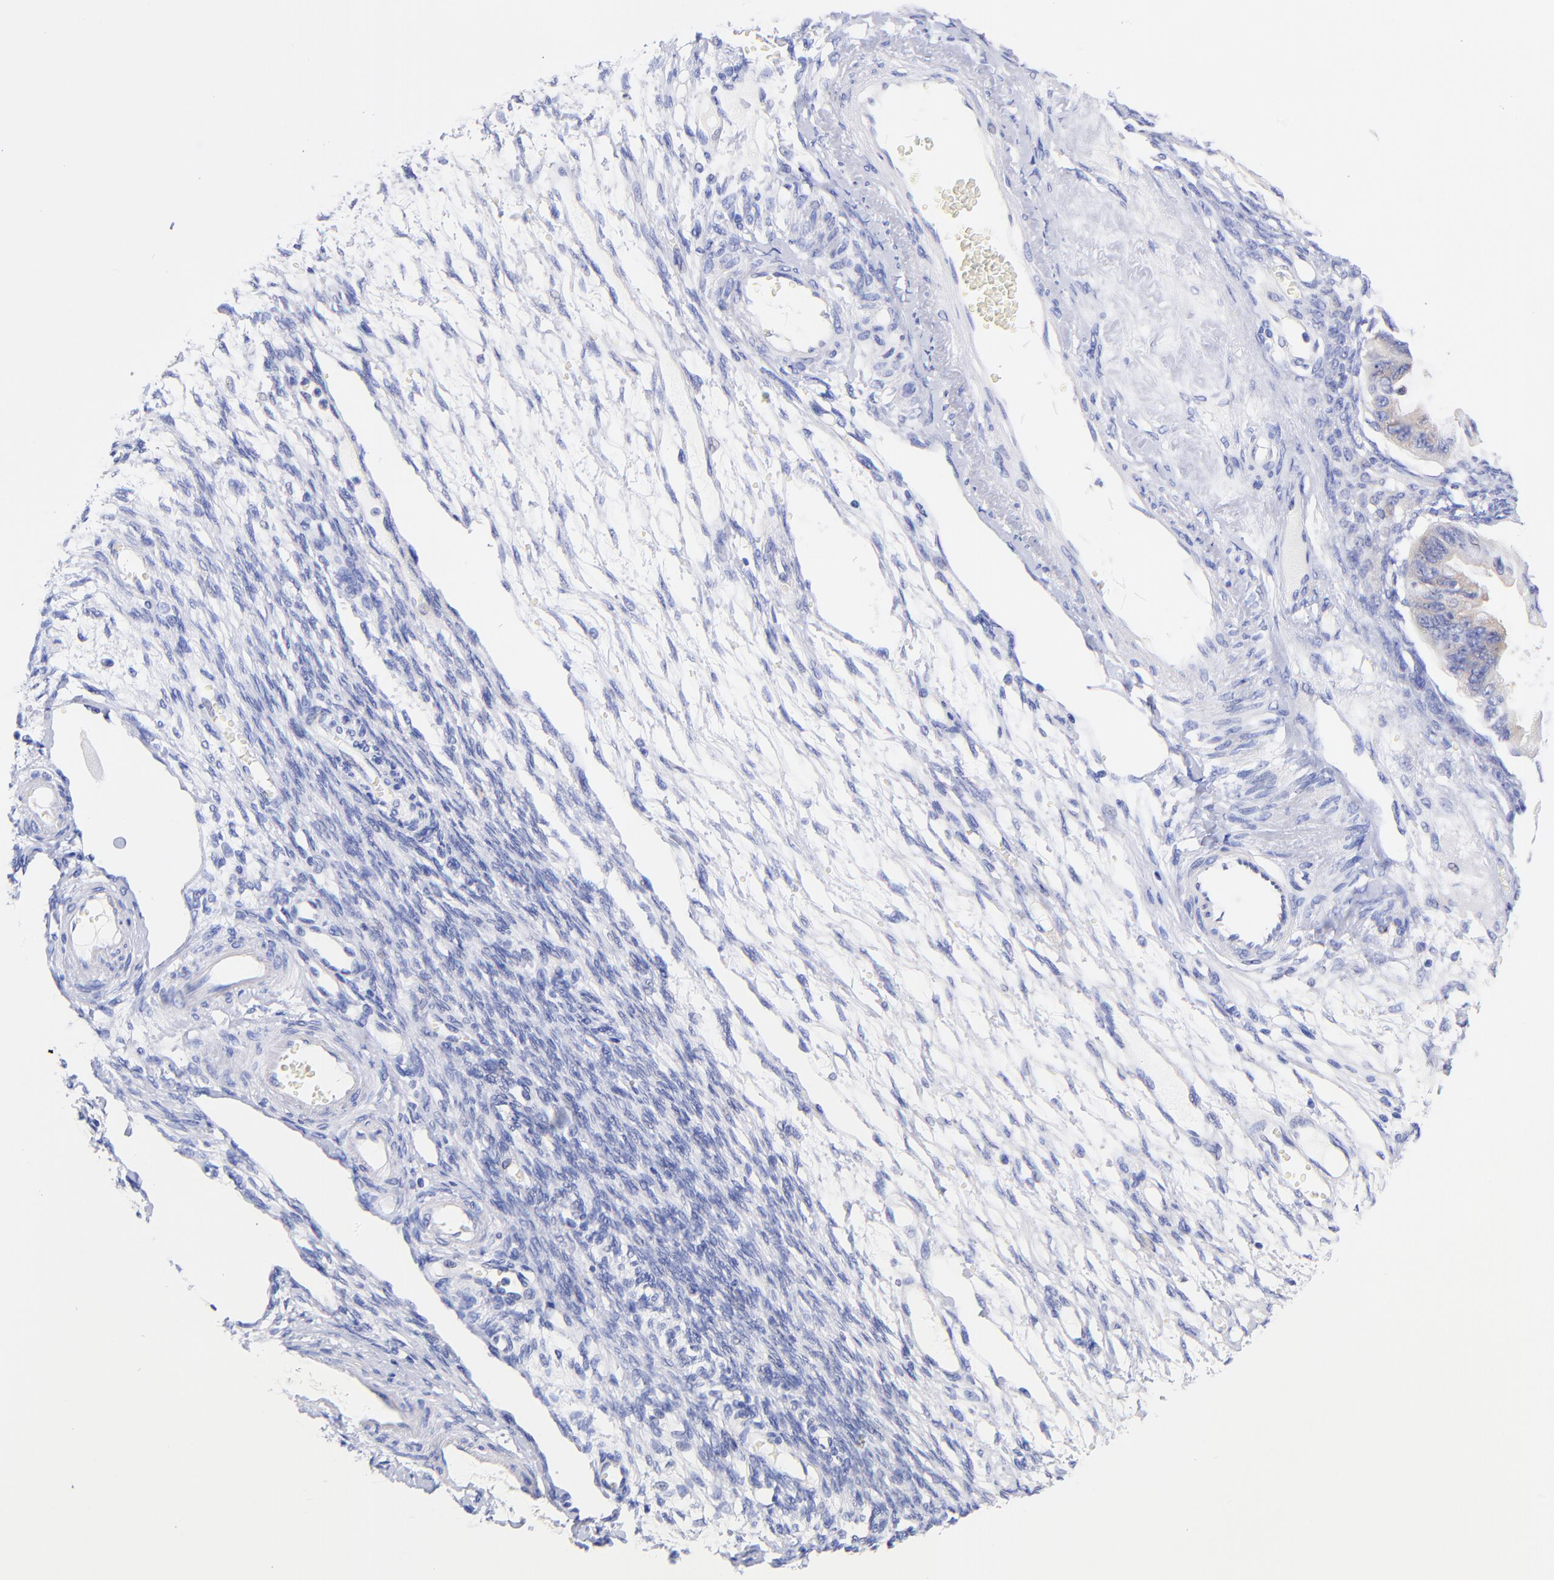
{"staining": {"intensity": "weak", "quantity": "<25%", "location": "cytoplasmic/membranous"}, "tissue": "ovarian cancer", "cell_type": "Tumor cells", "image_type": "cancer", "snomed": [{"axis": "morphology", "description": "Cystadenocarcinoma, mucinous, NOS"}, {"axis": "topography", "description": "Ovary"}], "caption": "This is an immunohistochemistry (IHC) histopathology image of human ovarian cancer (mucinous cystadenocarcinoma). There is no expression in tumor cells.", "gene": "GPHN", "patient": {"sex": "female", "age": 57}}